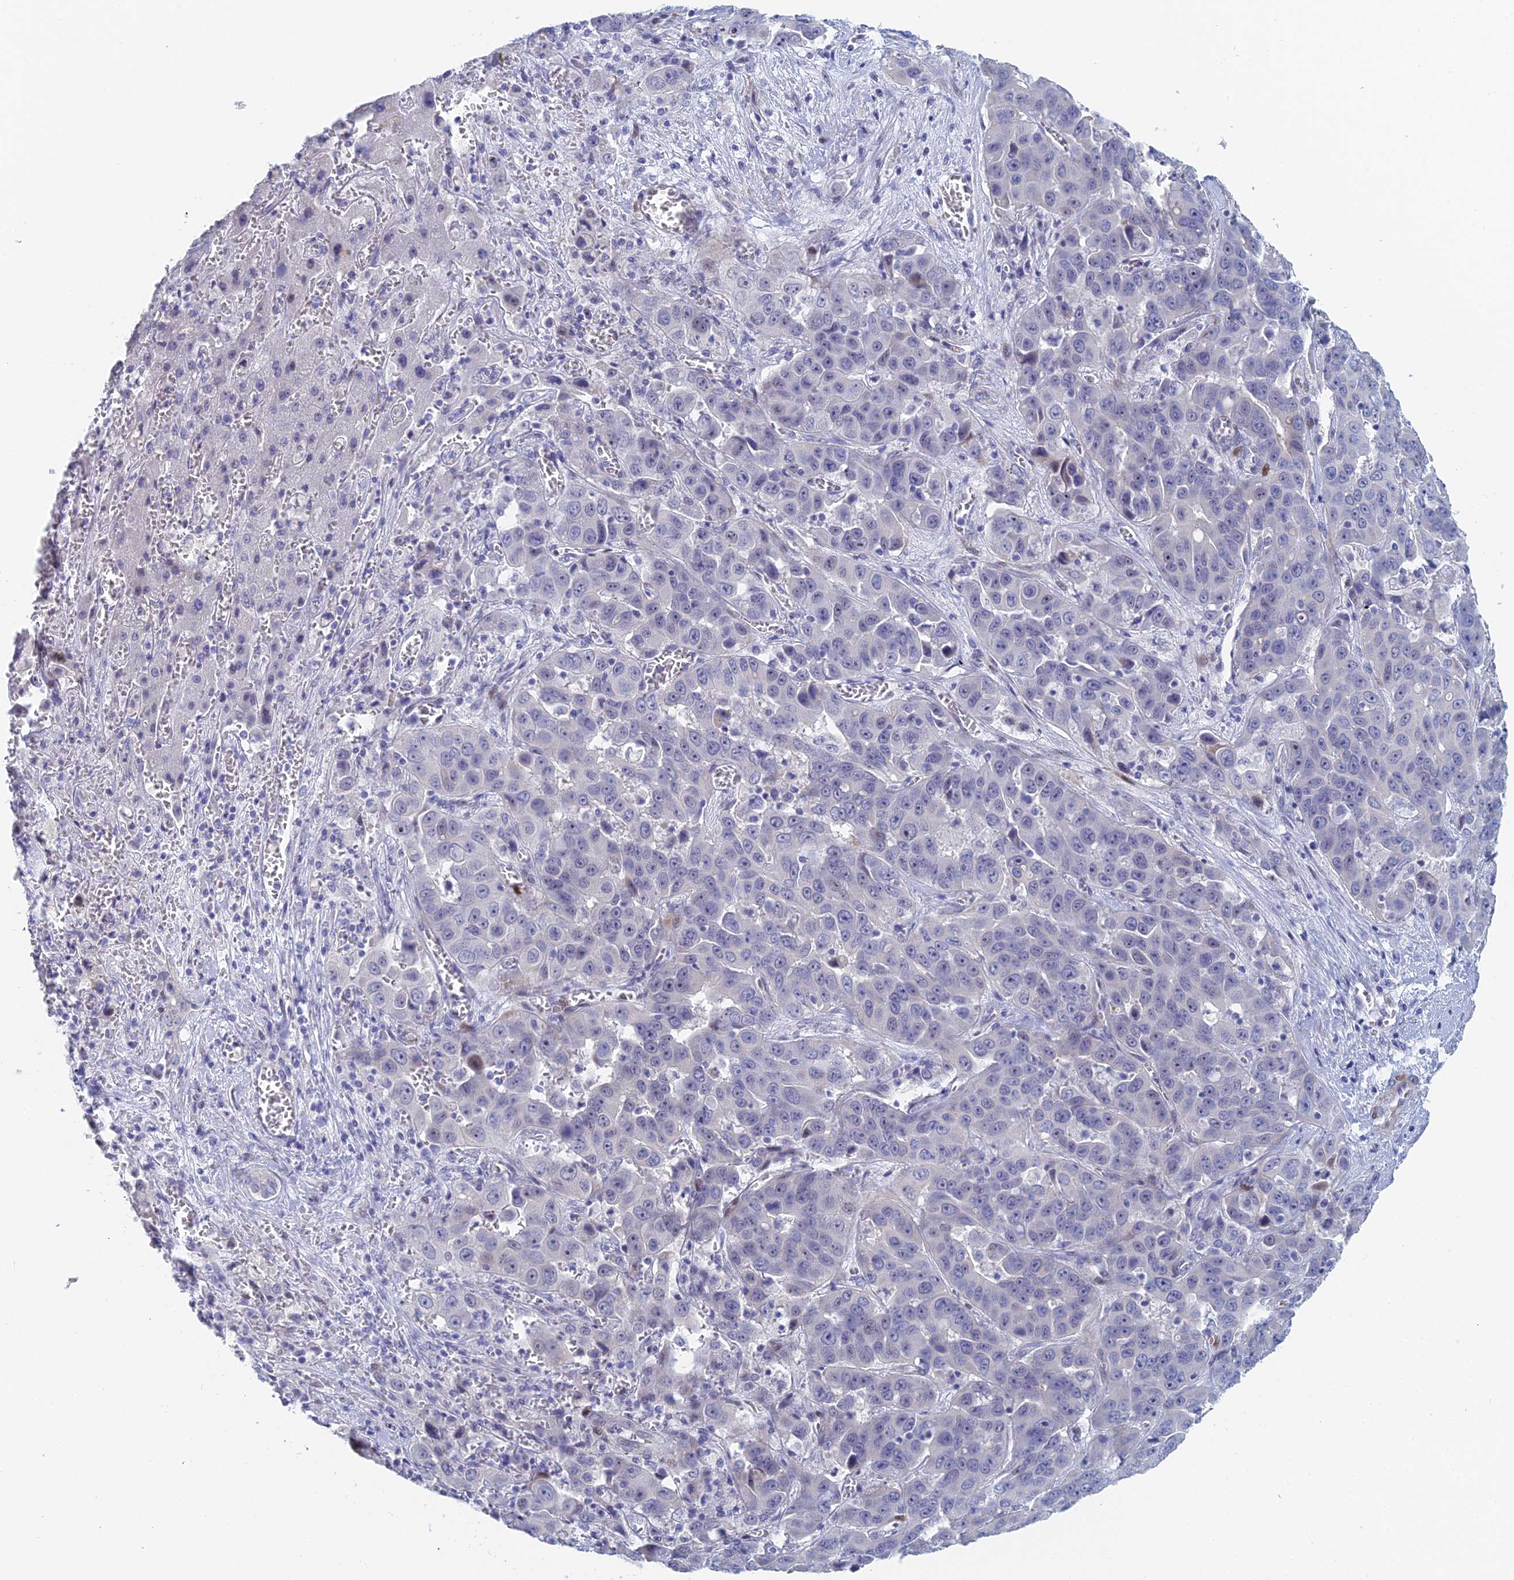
{"staining": {"intensity": "negative", "quantity": "none", "location": "none"}, "tissue": "liver cancer", "cell_type": "Tumor cells", "image_type": "cancer", "snomed": [{"axis": "morphology", "description": "Cholangiocarcinoma"}, {"axis": "topography", "description": "Liver"}], "caption": "Immunohistochemical staining of liver cancer (cholangiocarcinoma) reveals no significant staining in tumor cells. The staining was performed using DAB to visualize the protein expression in brown, while the nuclei were stained in blue with hematoxylin (Magnification: 20x).", "gene": "DRGX", "patient": {"sex": "female", "age": 52}}